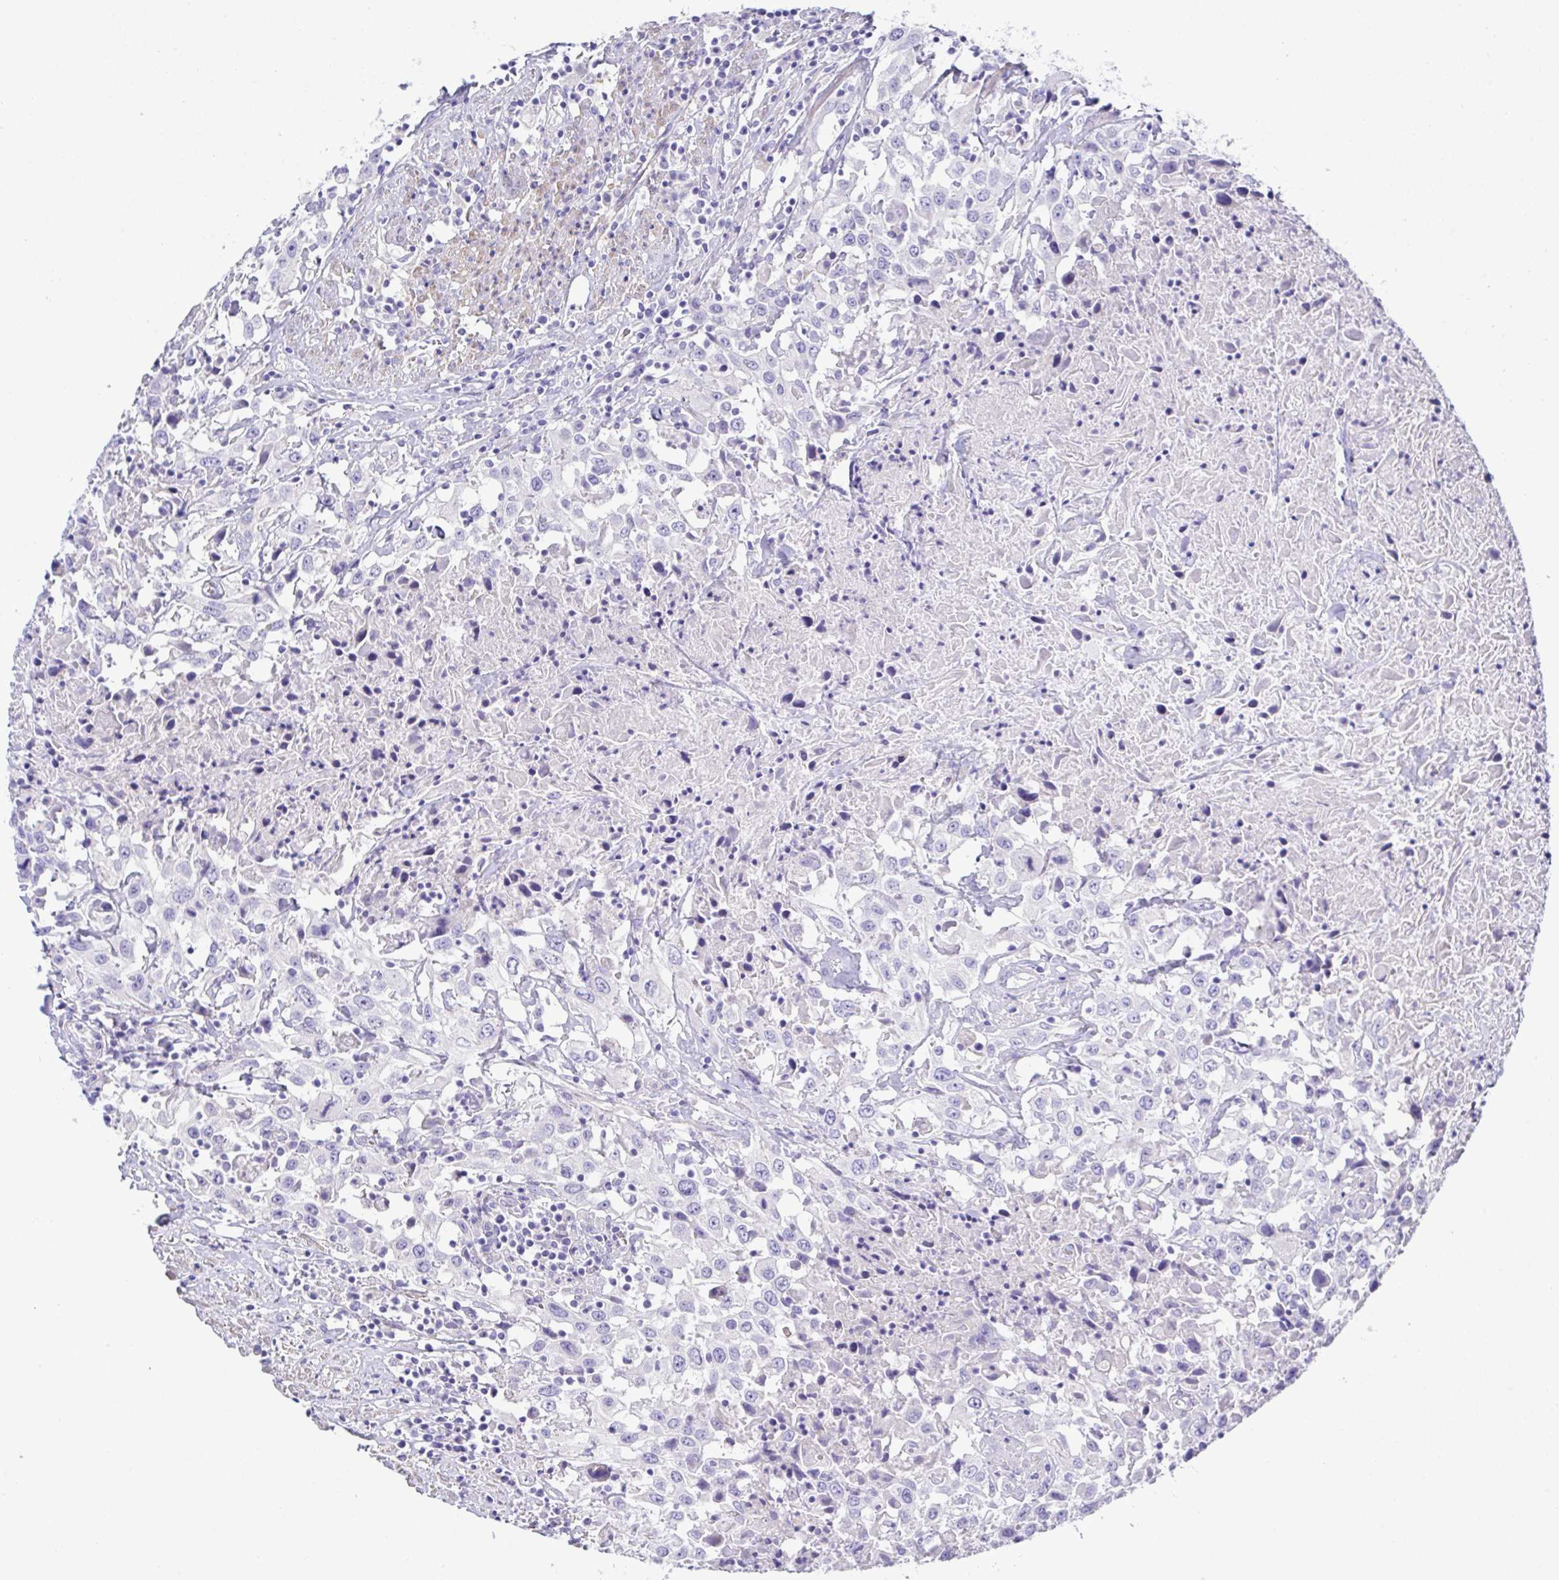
{"staining": {"intensity": "negative", "quantity": "none", "location": "none"}, "tissue": "urothelial cancer", "cell_type": "Tumor cells", "image_type": "cancer", "snomed": [{"axis": "morphology", "description": "Urothelial carcinoma, High grade"}, {"axis": "topography", "description": "Urinary bladder"}], "caption": "IHC image of human high-grade urothelial carcinoma stained for a protein (brown), which demonstrates no staining in tumor cells.", "gene": "MED11", "patient": {"sex": "male", "age": 61}}